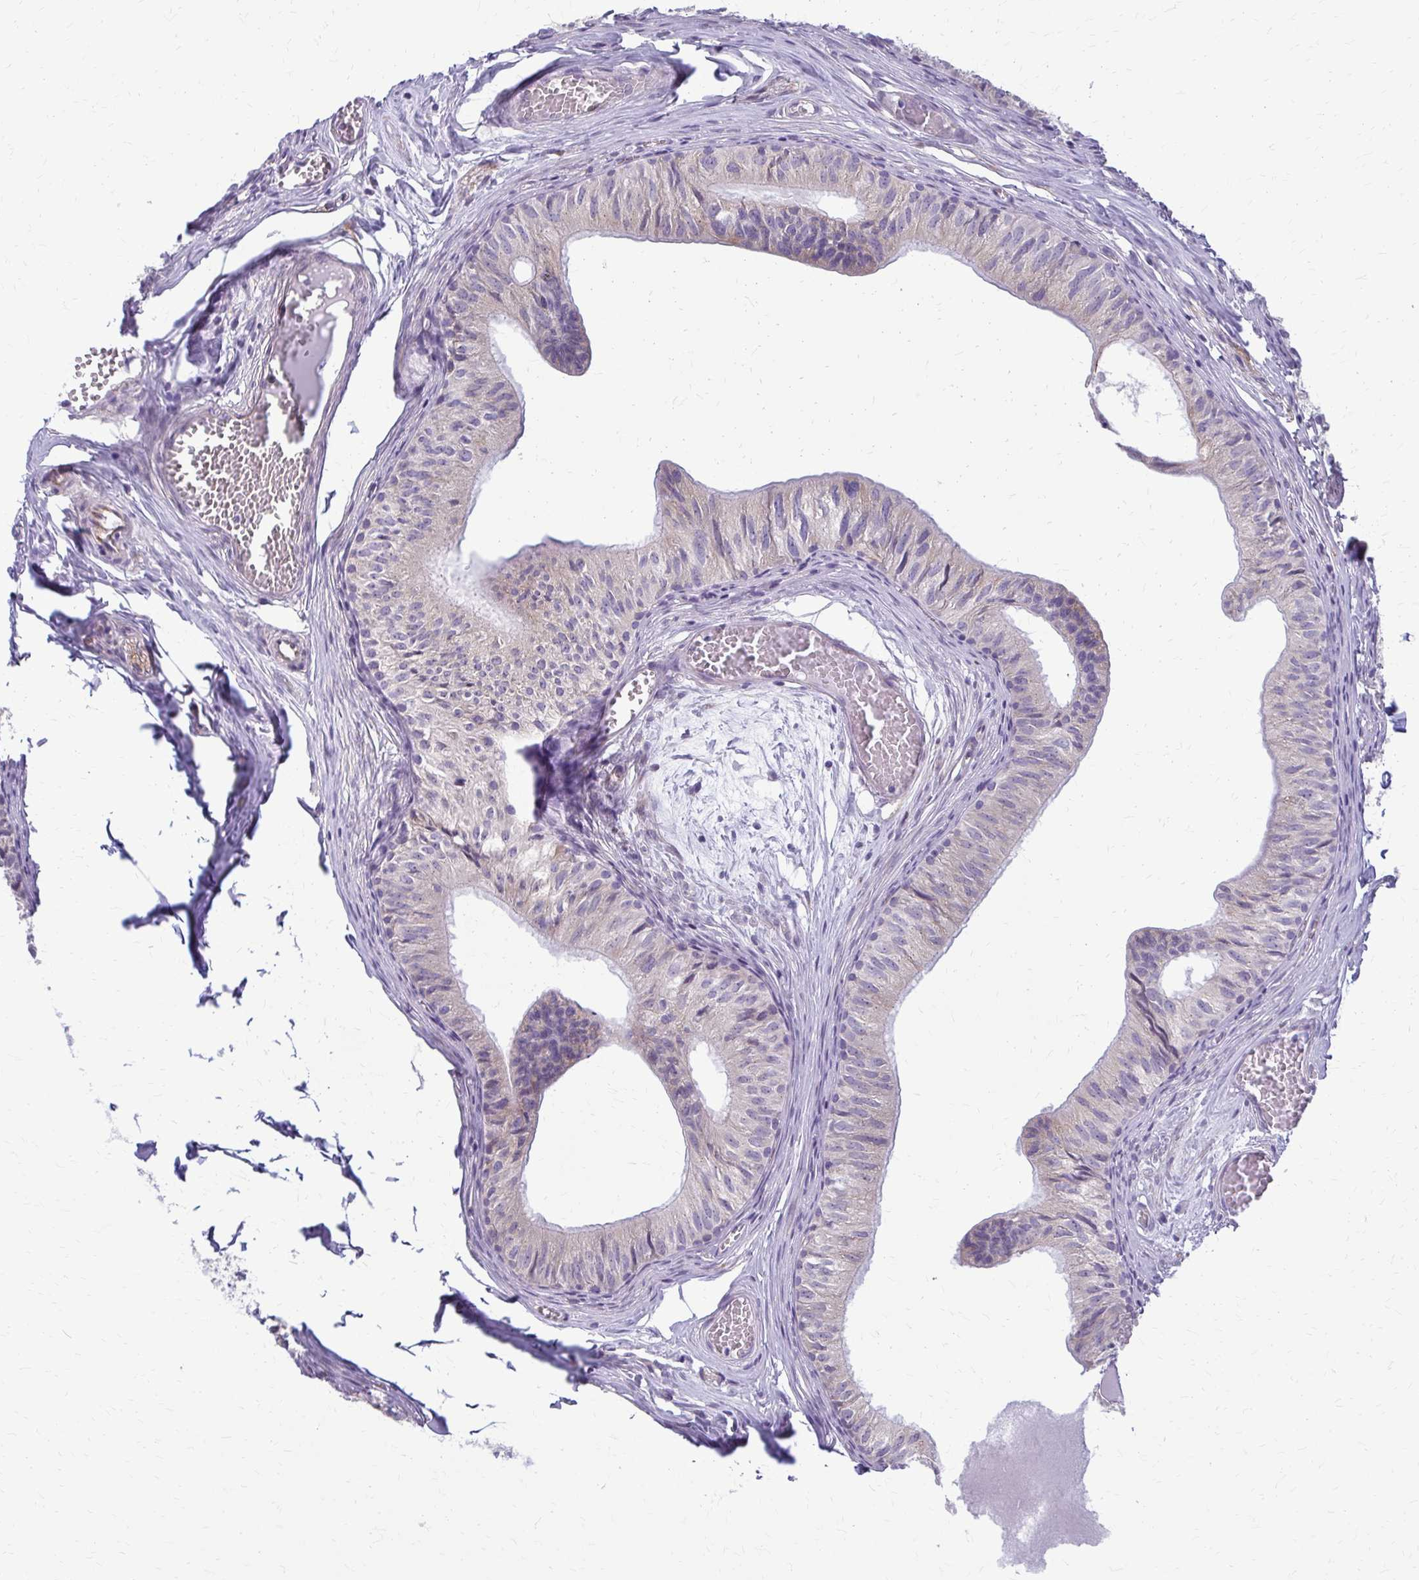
{"staining": {"intensity": "weak", "quantity": "25%-75%", "location": "cytoplasmic/membranous"}, "tissue": "epididymis", "cell_type": "Glandular cells", "image_type": "normal", "snomed": [{"axis": "morphology", "description": "Normal tissue, NOS"}, {"axis": "topography", "description": "Epididymis"}], "caption": "About 25%-75% of glandular cells in benign human epididymis demonstrate weak cytoplasmic/membranous protein staining as visualized by brown immunohistochemical staining.", "gene": "DEPP1", "patient": {"sex": "male", "age": 25}}